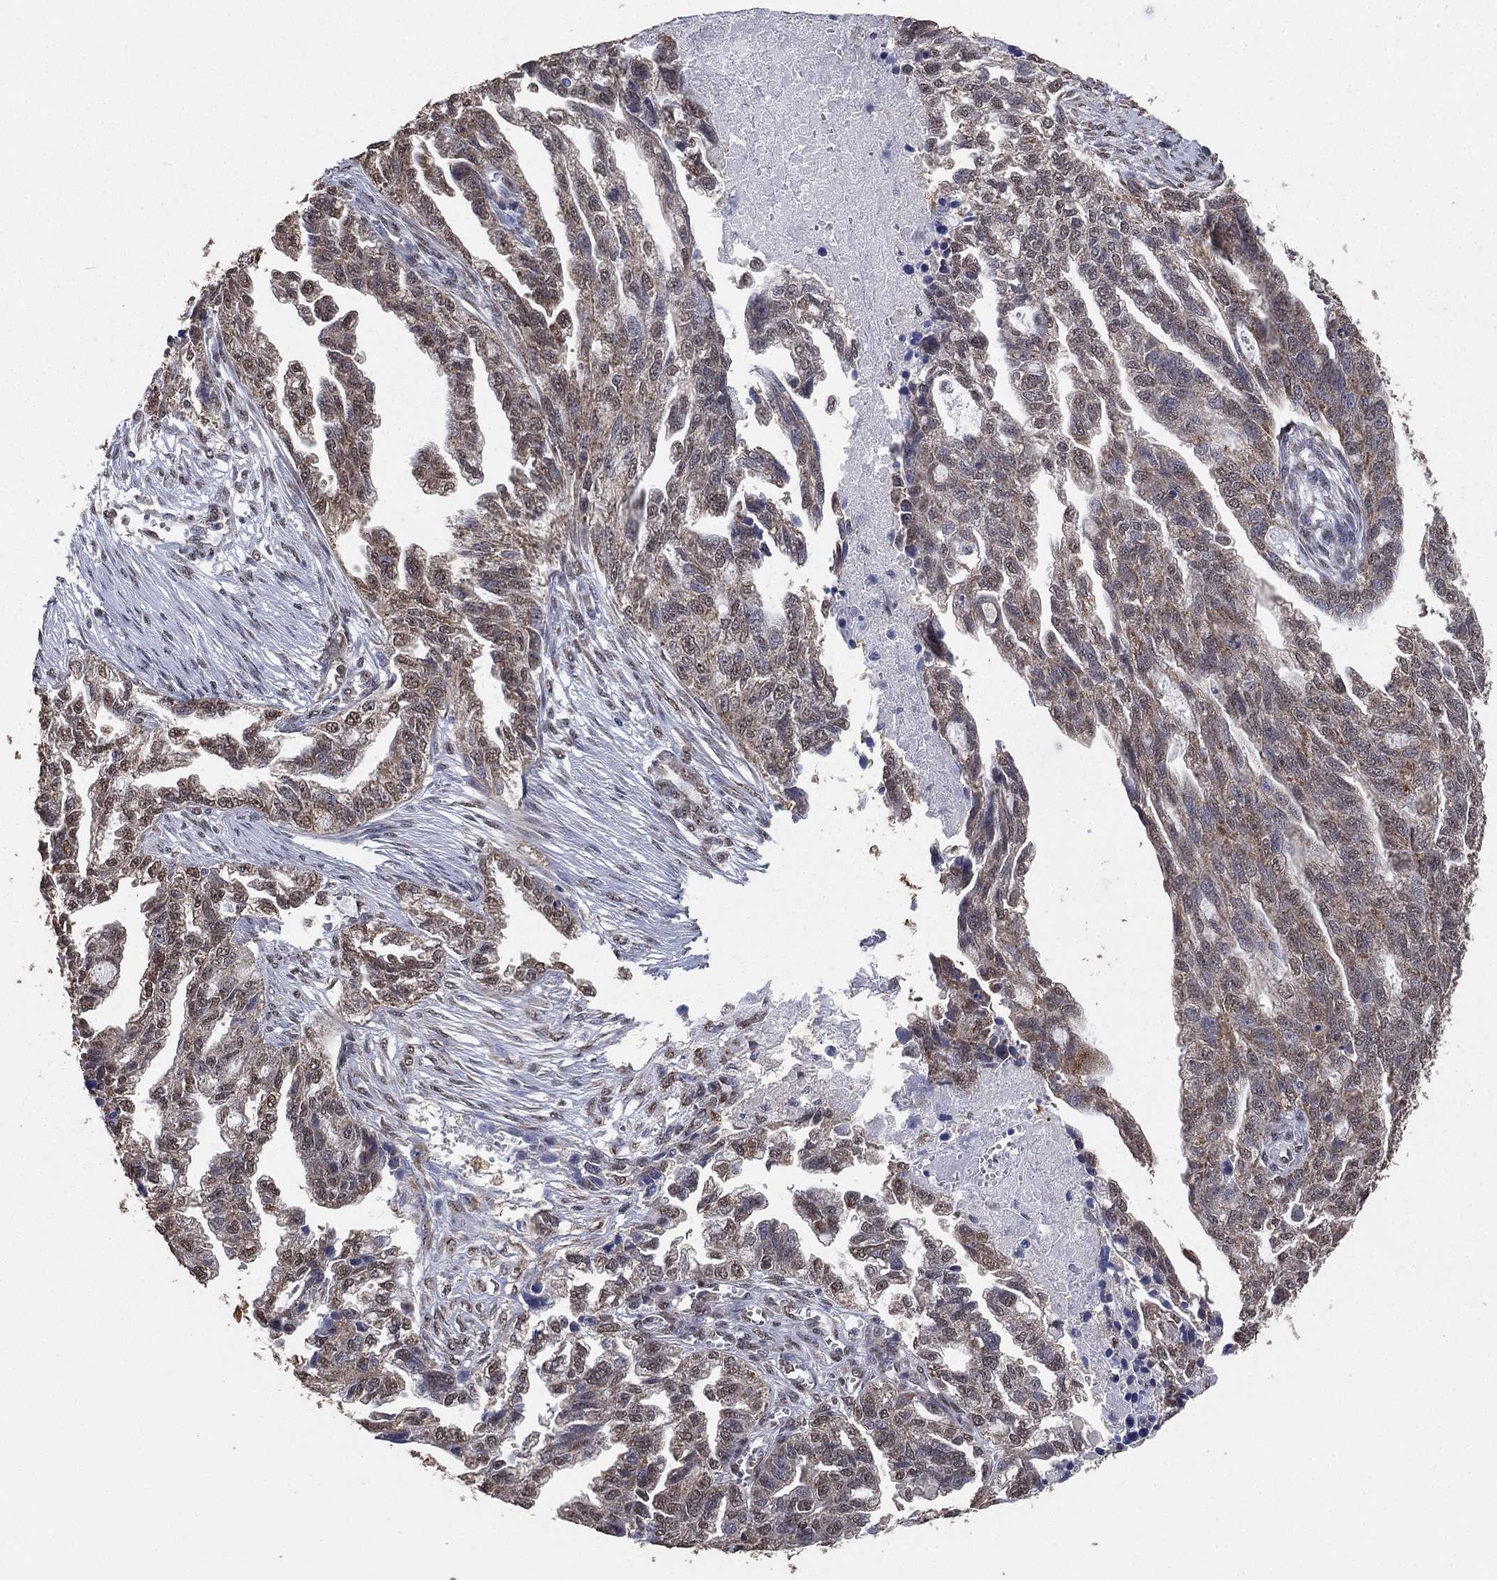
{"staining": {"intensity": "weak", "quantity": ">75%", "location": "cytoplasmic/membranous,nuclear"}, "tissue": "ovarian cancer", "cell_type": "Tumor cells", "image_type": "cancer", "snomed": [{"axis": "morphology", "description": "Cystadenocarcinoma, serous, NOS"}, {"axis": "topography", "description": "Ovary"}], "caption": "Immunohistochemistry (IHC) (DAB) staining of ovarian serous cystadenocarcinoma exhibits weak cytoplasmic/membranous and nuclear protein staining in approximately >75% of tumor cells.", "gene": "ALDH7A1", "patient": {"sex": "female", "age": 51}}